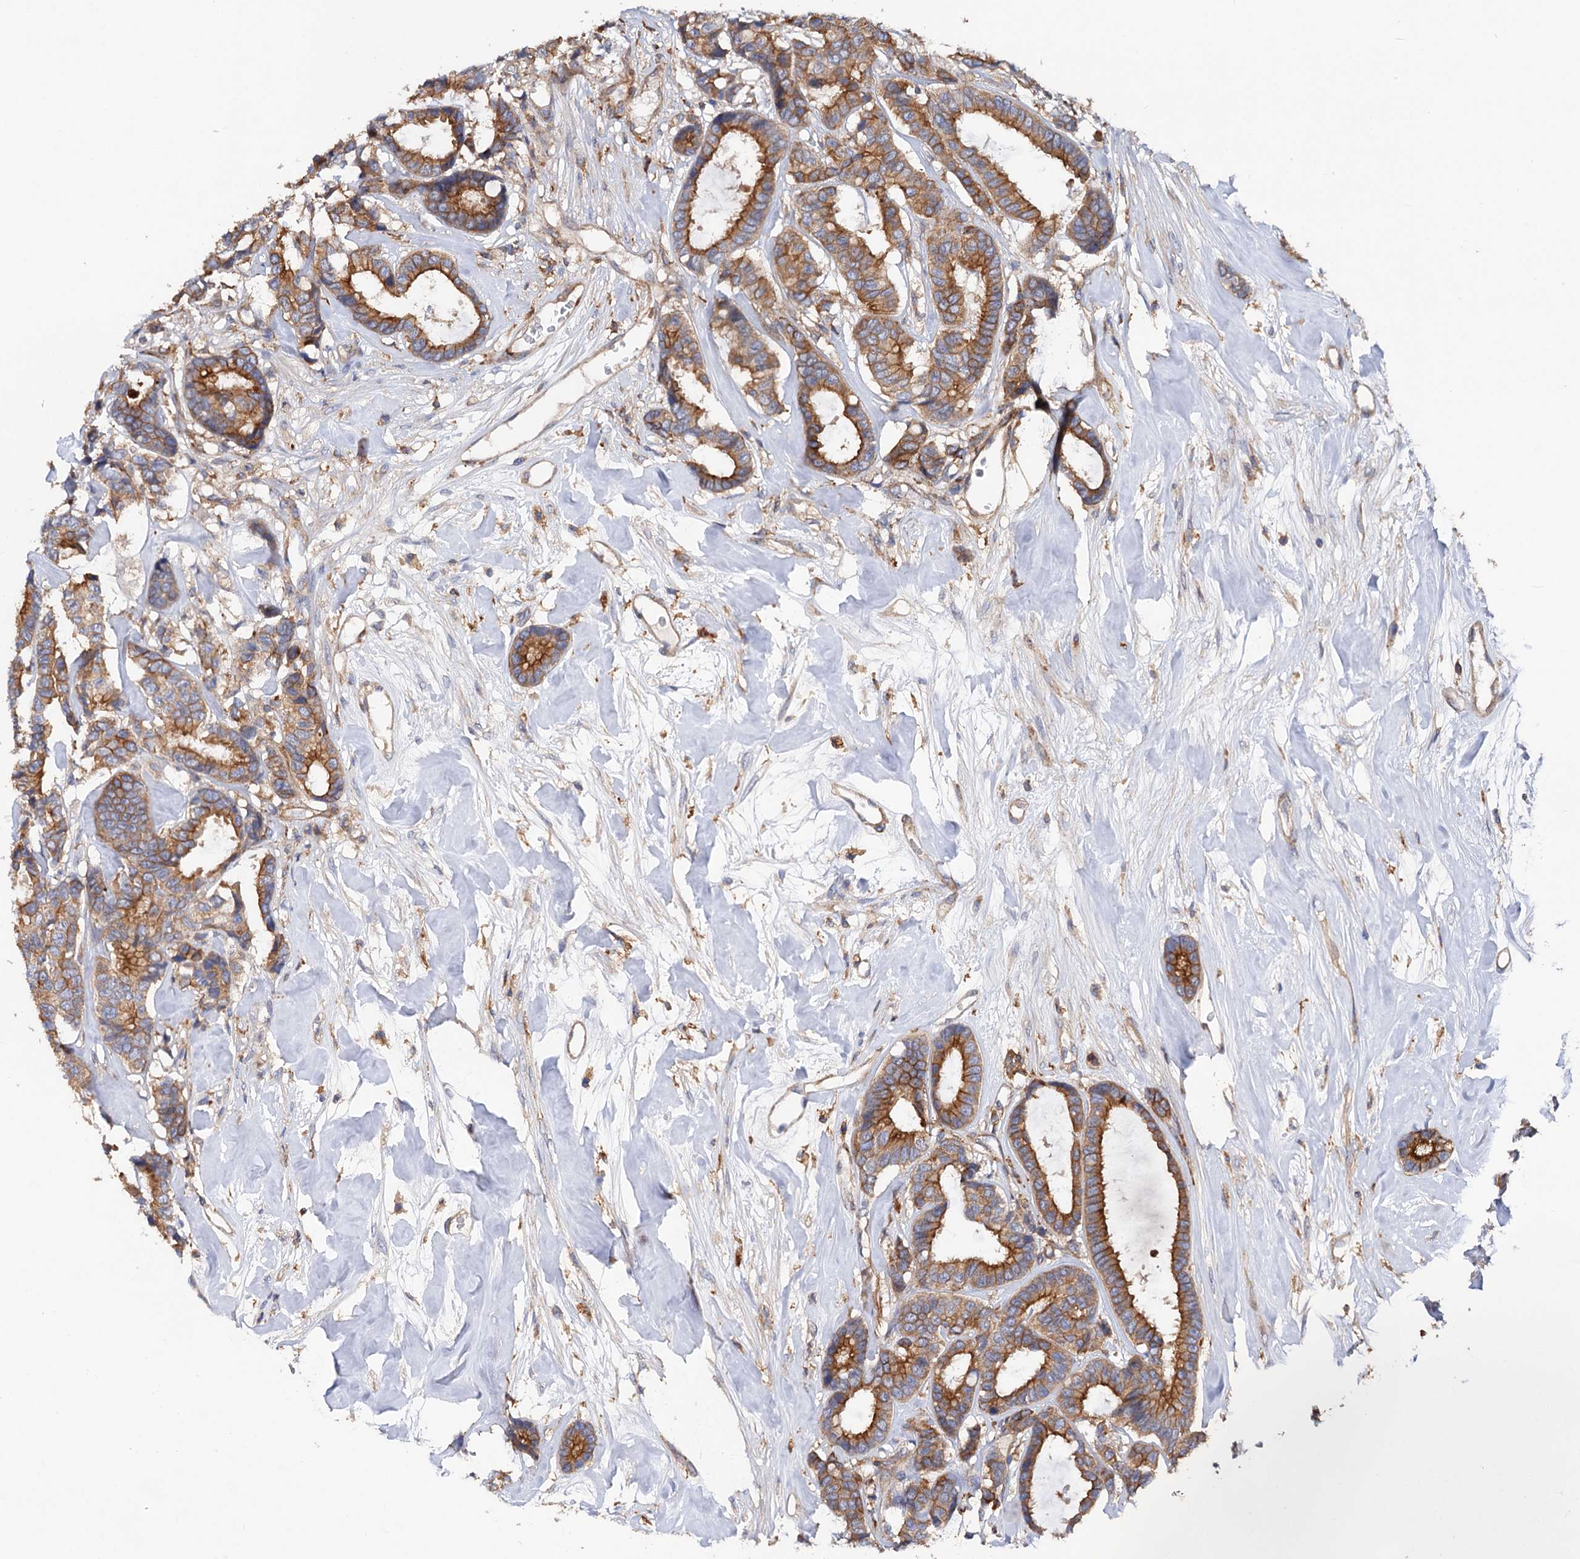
{"staining": {"intensity": "moderate", "quantity": ">75%", "location": "cytoplasmic/membranous"}, "tissue": "breast cancer", "cell_type": "Tumor cells", "image_type": "cancer", "snomed": [{"axis": "morphology", "description": "Duct carcinoma"}, {"axis": "topography", "description": "Breast"}], "caption": "This is an image of IHC staining of breast invasive ductal carcinoma, which shows moderate staining in the cytoplasmic/membranous of tumor cells.", "gene": "CSAD", "patient": {"sex": "female", "age": 87}}